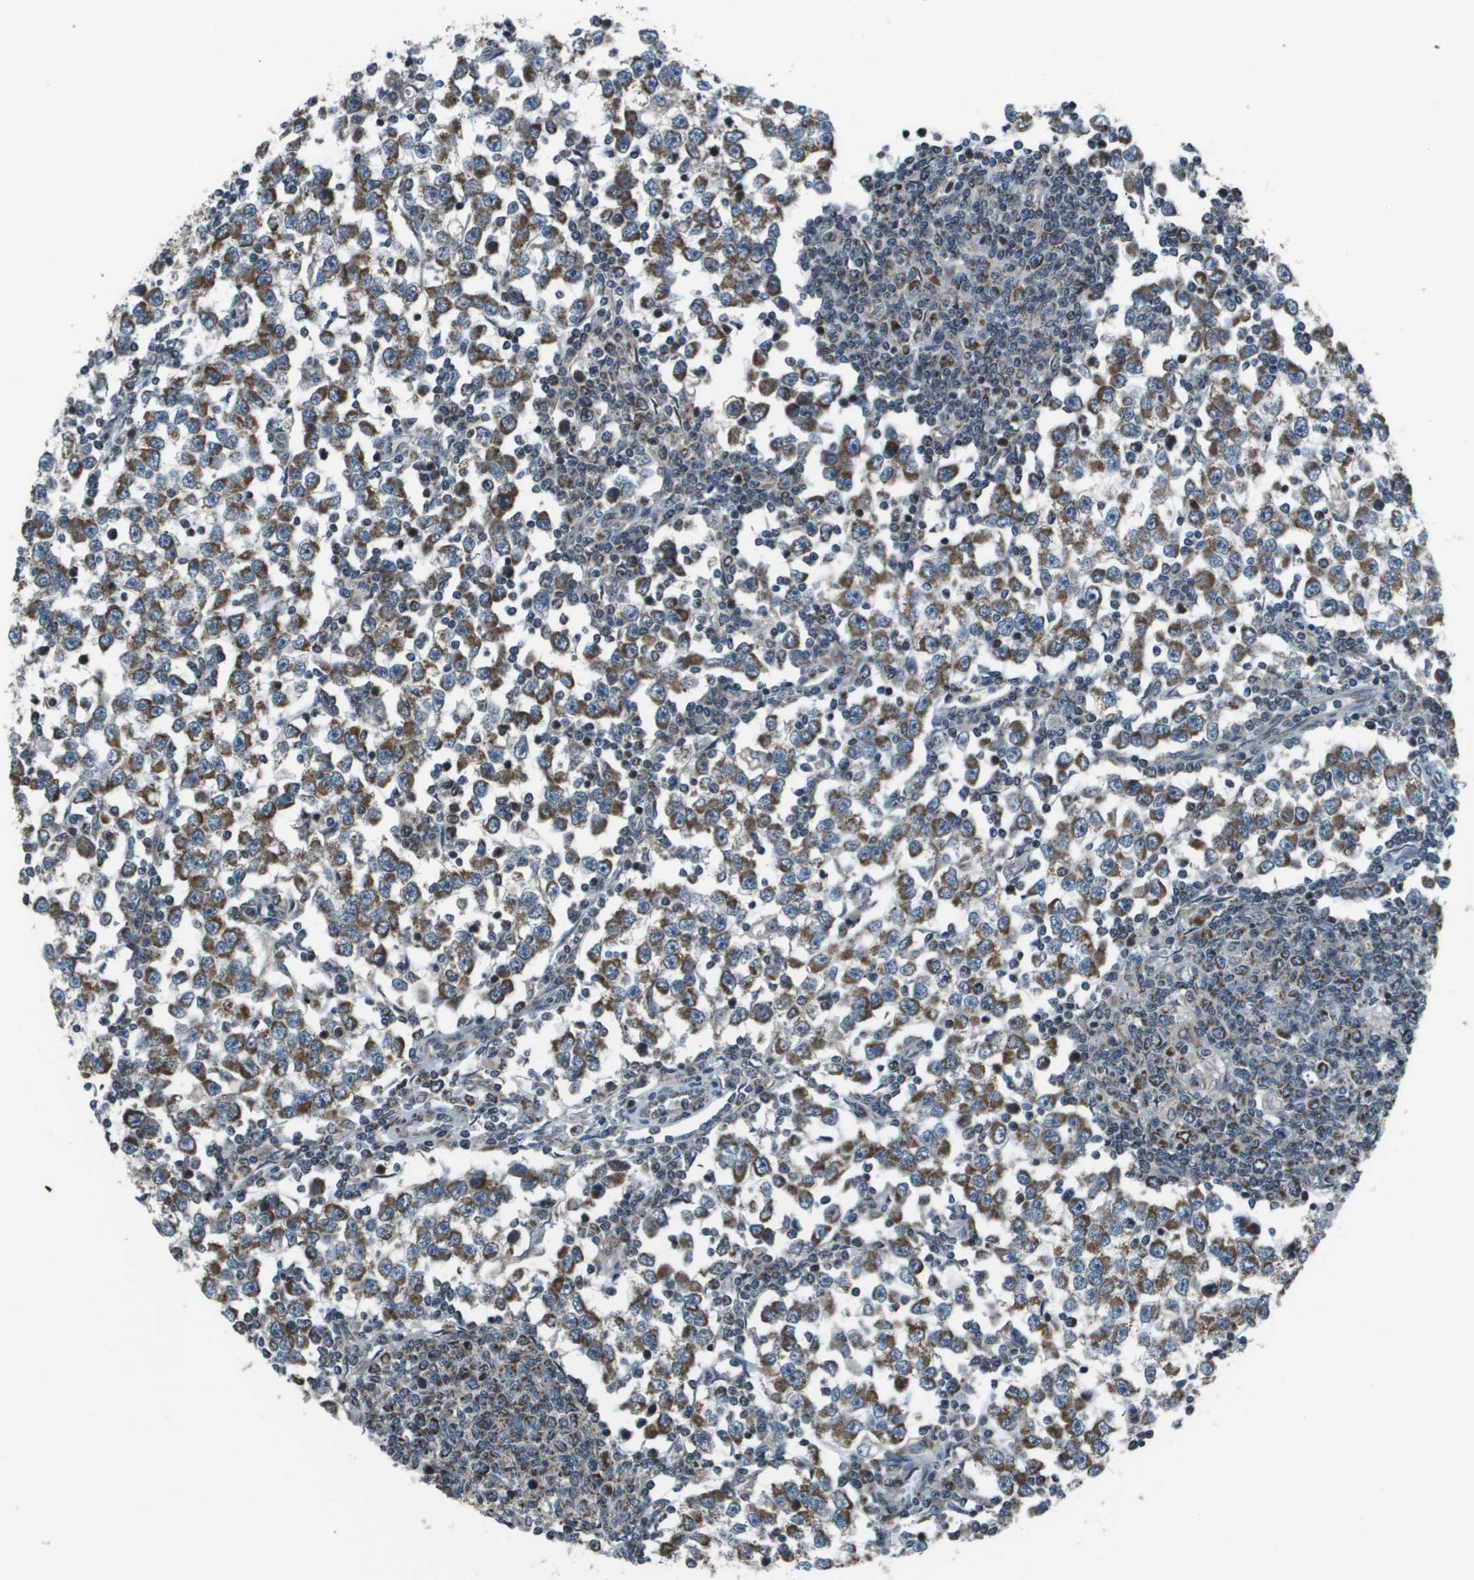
{"staining": {"intensity": "moderate", "quantity": ">75%", "location": "cytoplasmic/membranous"}, "tissue": "testis cancer", "cell_type": "Tumor cells", "image_type": "cancer", "snomed": [{"axis": "morphology", "description": "Seminoma, NOS"}, {"axis": "topography", "description": "Testis"}], "caption": "High-power microscopy captured an immunohistochemistry (IHC) micrograph of testis seminoma, revealing moderate cytoplasmic/membranous staining in approximately >75% of tumor cells. (brown staining indicates protein expression, while blue staining denotes nuclei).", "gene": "PPFIA1", "patient": {"sex": "male", "age": 65}}